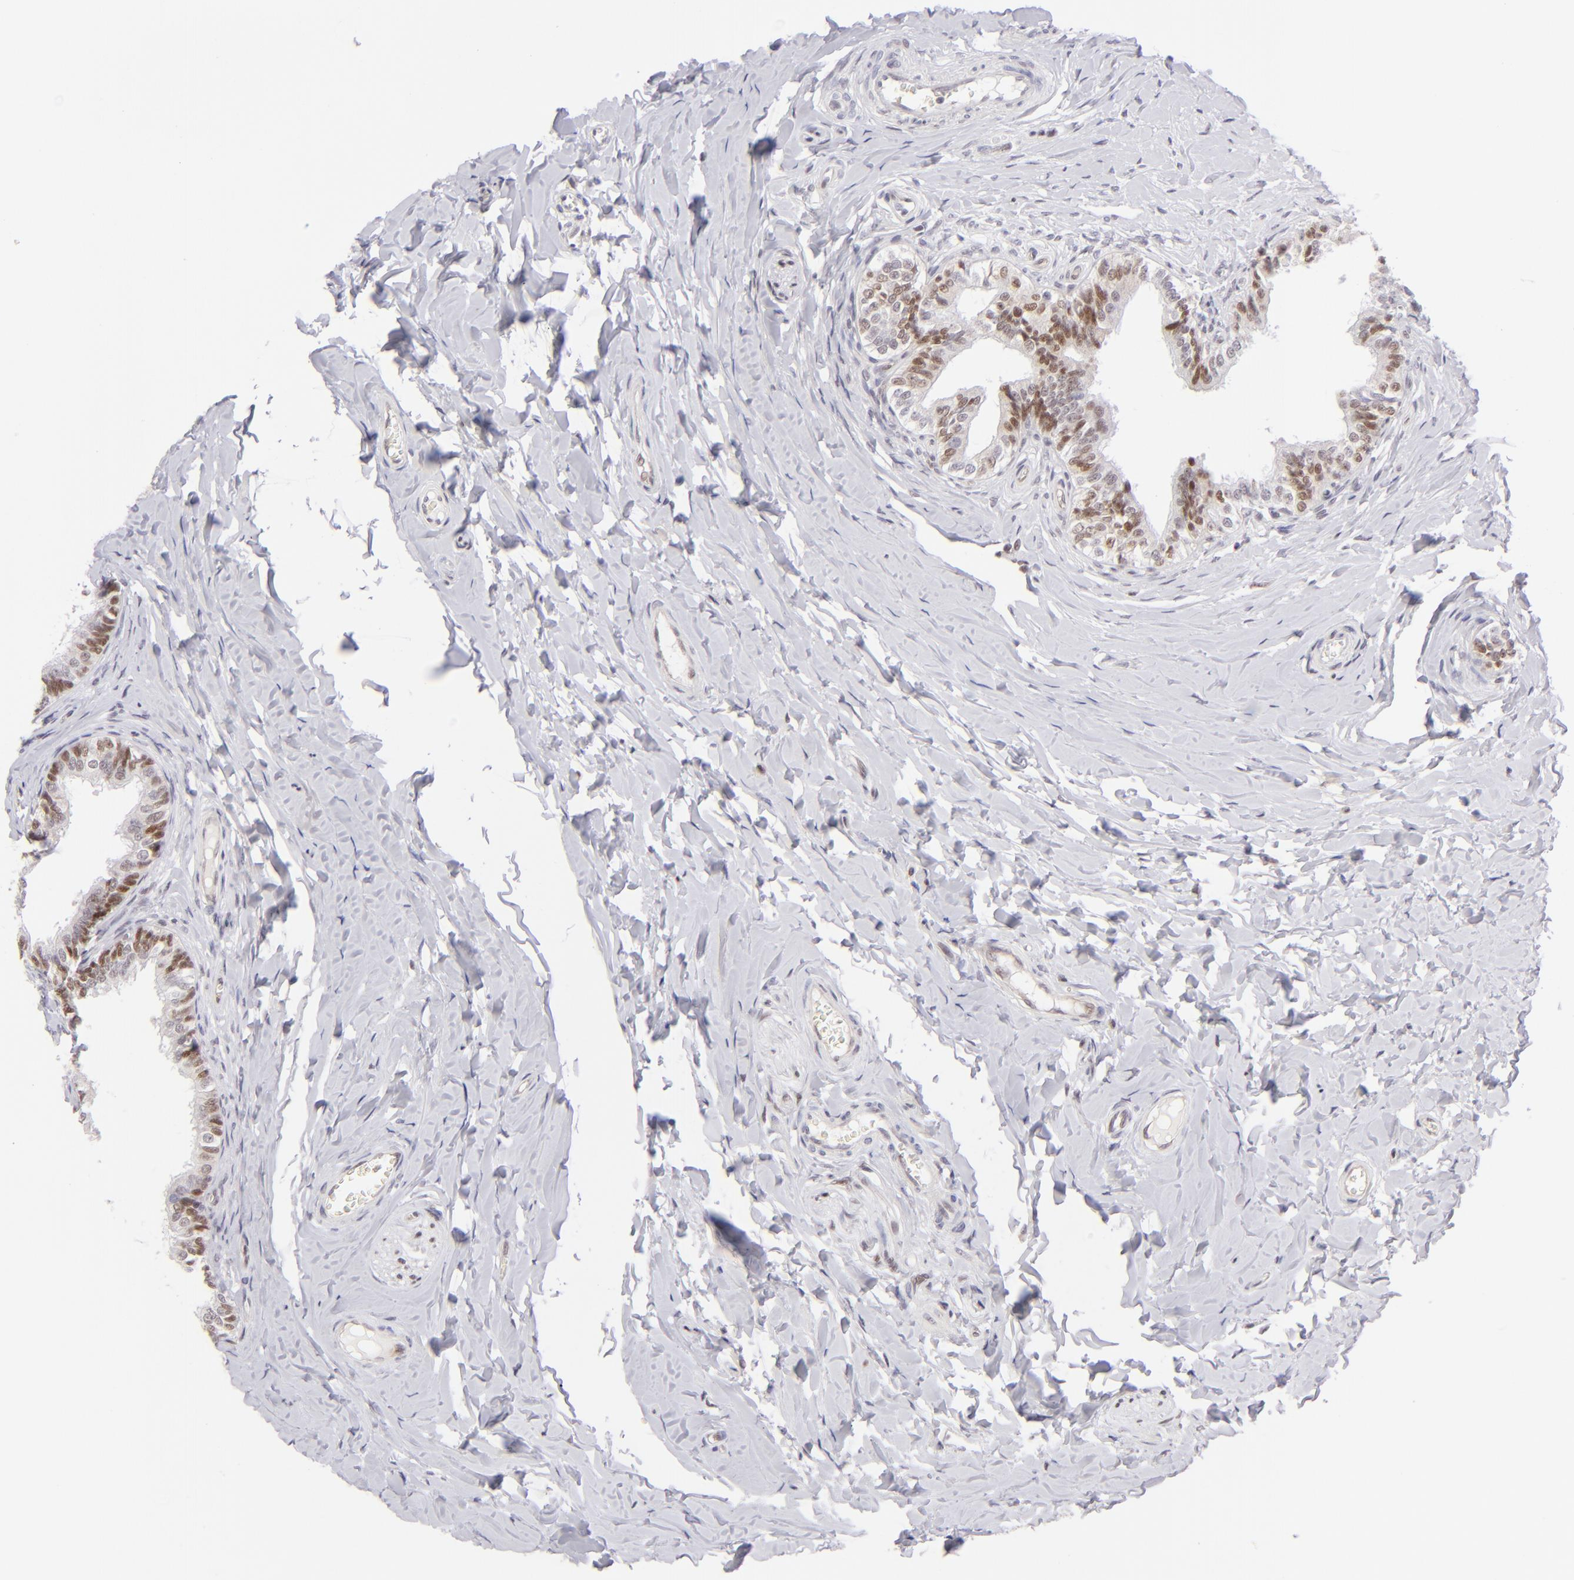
{"staining": {"intensity": "moderate", "quantity": ">75%", "location": "nuclear"}, "tissue": "epididymis", "cell_type": "Glandular cells", "image_type": "normal", "snomed": [{"axis": "morphology", "description": "Normal tissue, NOS"}, {"axis": "topography", "description": "Soft tissue"}, {"axis": "topography", "description": "Epididymis"}], "caption": "Protein expression analysis of unremarkable epididymis exhibits moderate nuclear staining in approximately >75% of glandular cells.", "gene": "POU2F1", "patient": {"sex": "male", "age": 26}}